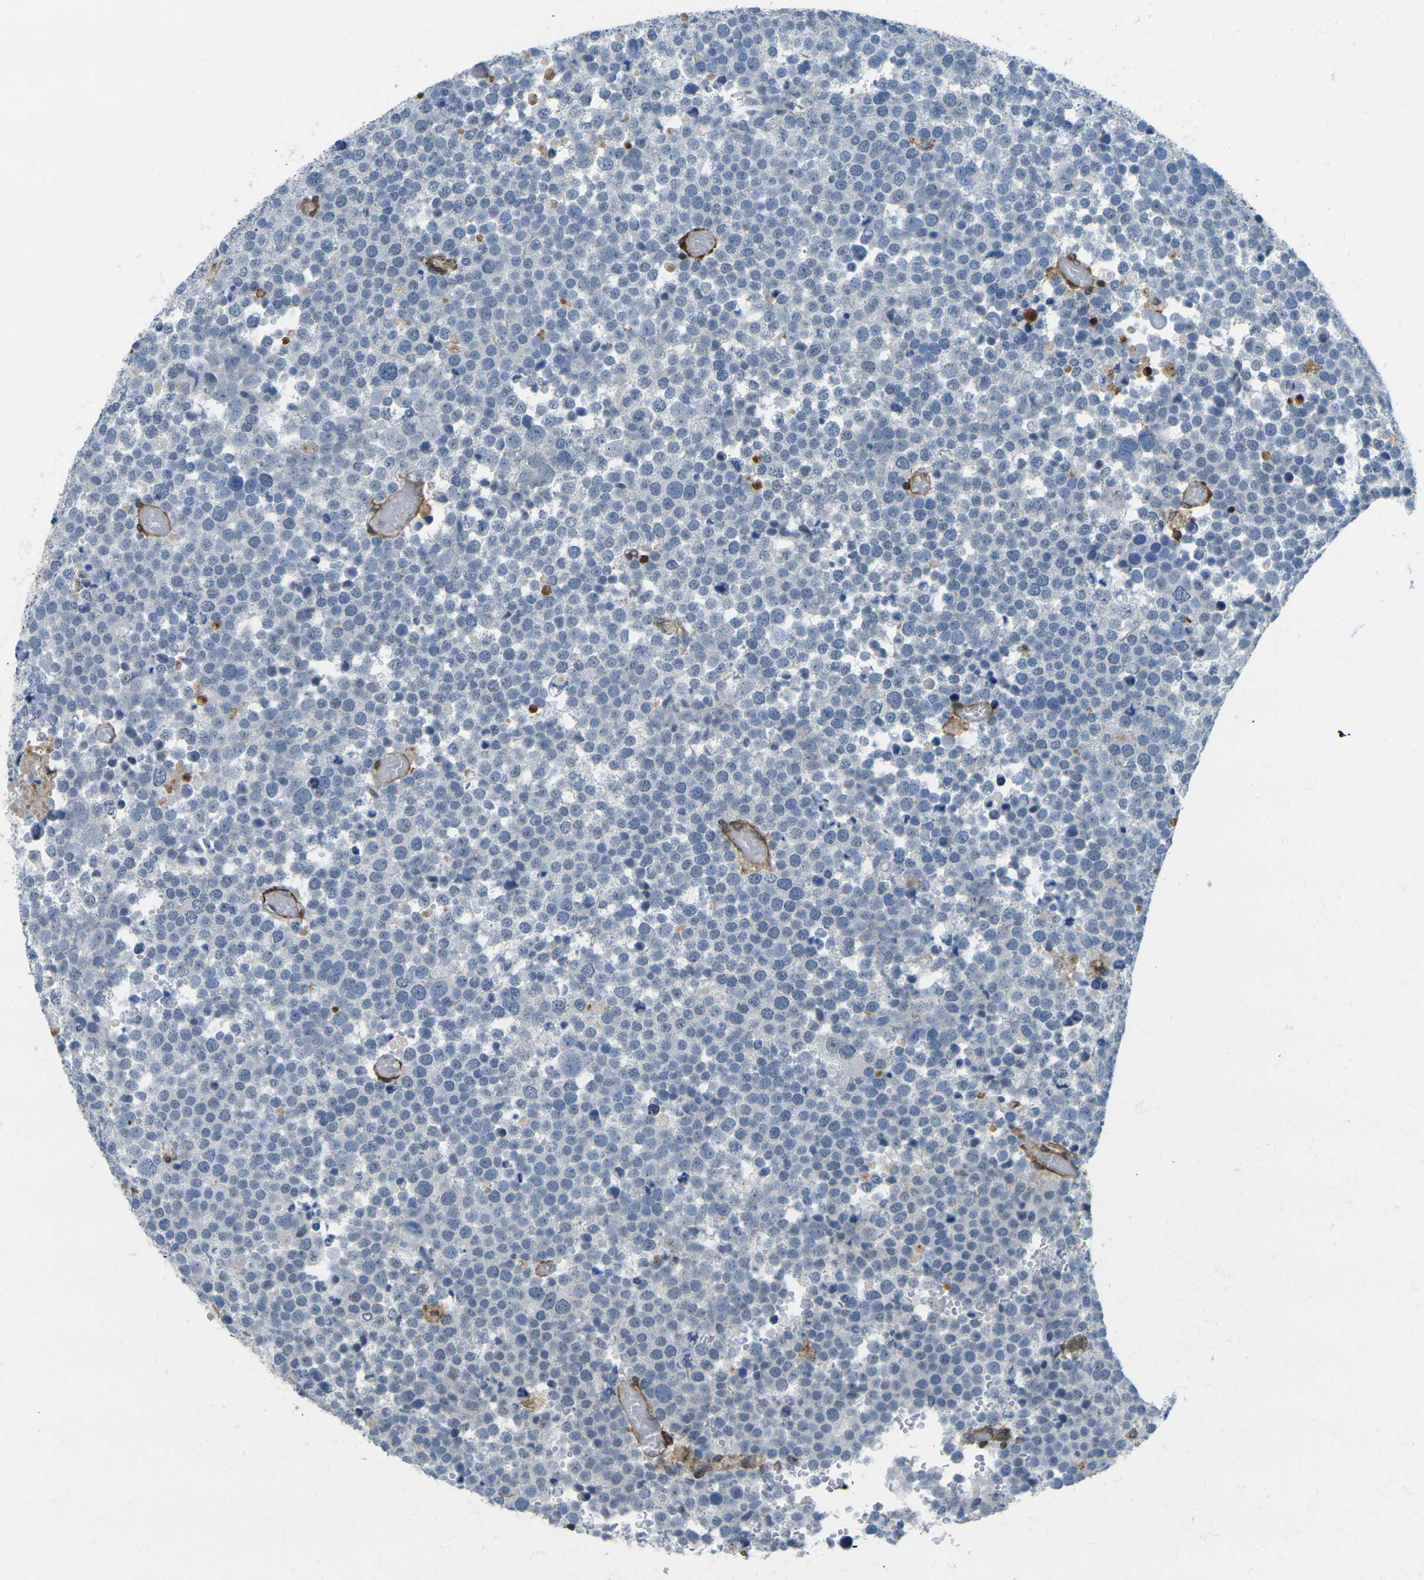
{"staining": {"intensity": "negative", "quantity": "none", "location": "none"}, "tissue": "testis cancer", "cell_type": "Tumor cells", "image_type": "cancer", "snomed": [{"axis": "morphology", "description": "Seminoma, NOS"}, {"axis": "topography", "description": "Testis"}], "caption": "High power microscopy histopathology image of an immunohistochemistry micrograph of testis seminoma, revealing no significant expression in tumor cells.", "gene": "LASP1", "patient": {"sex": "male", "age": 71}}